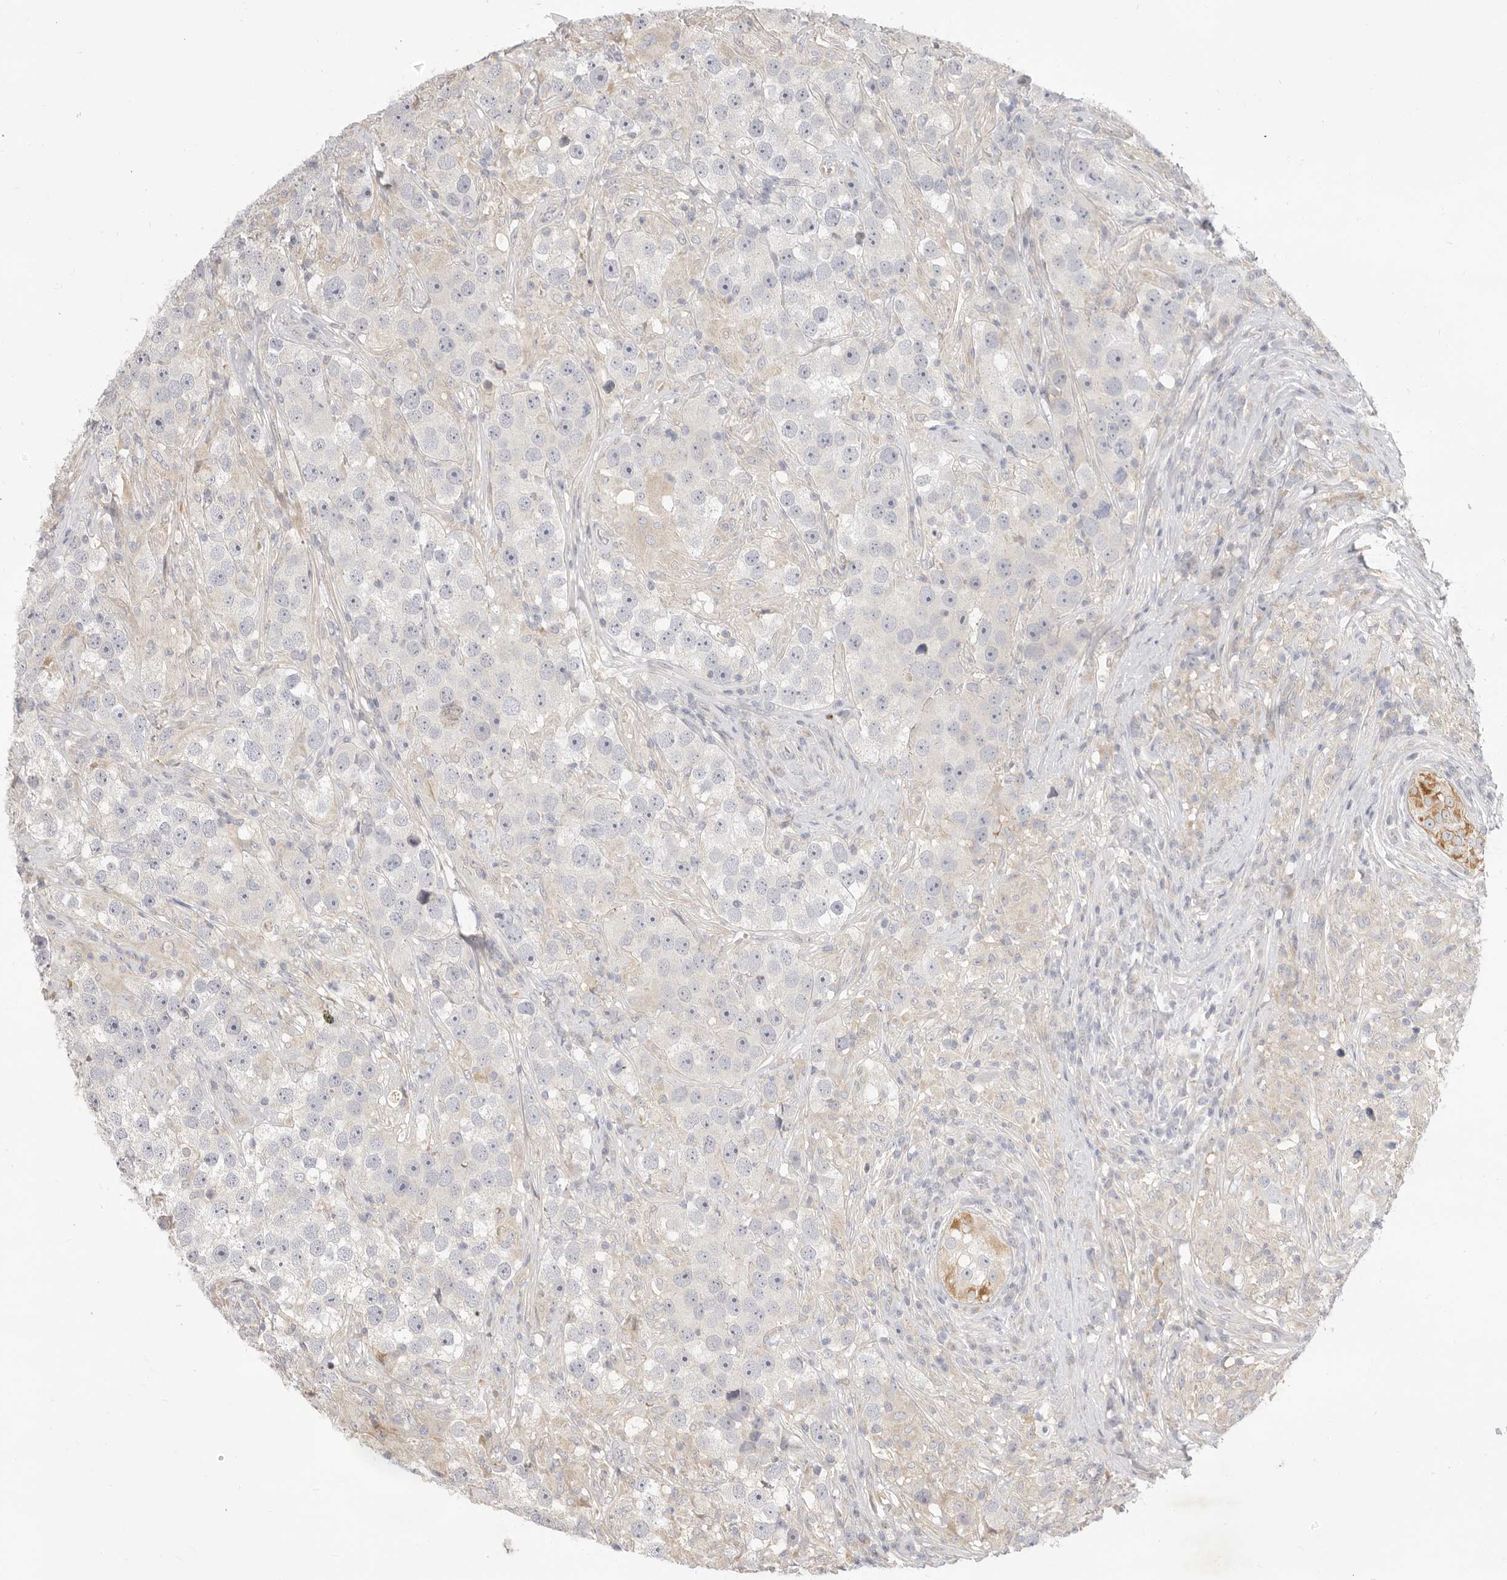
{"staining": {"intensity": "negative", "quantity": "none", "location": "none"}, "tissue": "testis cancer", "cell_type": "Tumor cells", "image_type": "cancer", "snomed": [{"axis": "morphology", "description": "Seminoma, NOS"}, {"axis": "topography", "description": "Testis"}], "caption": "Tumor cells are negative for brown protein staining in testis cancer.", "gene": "USH1C", "patient": {"sex": "male", "age": 49}}